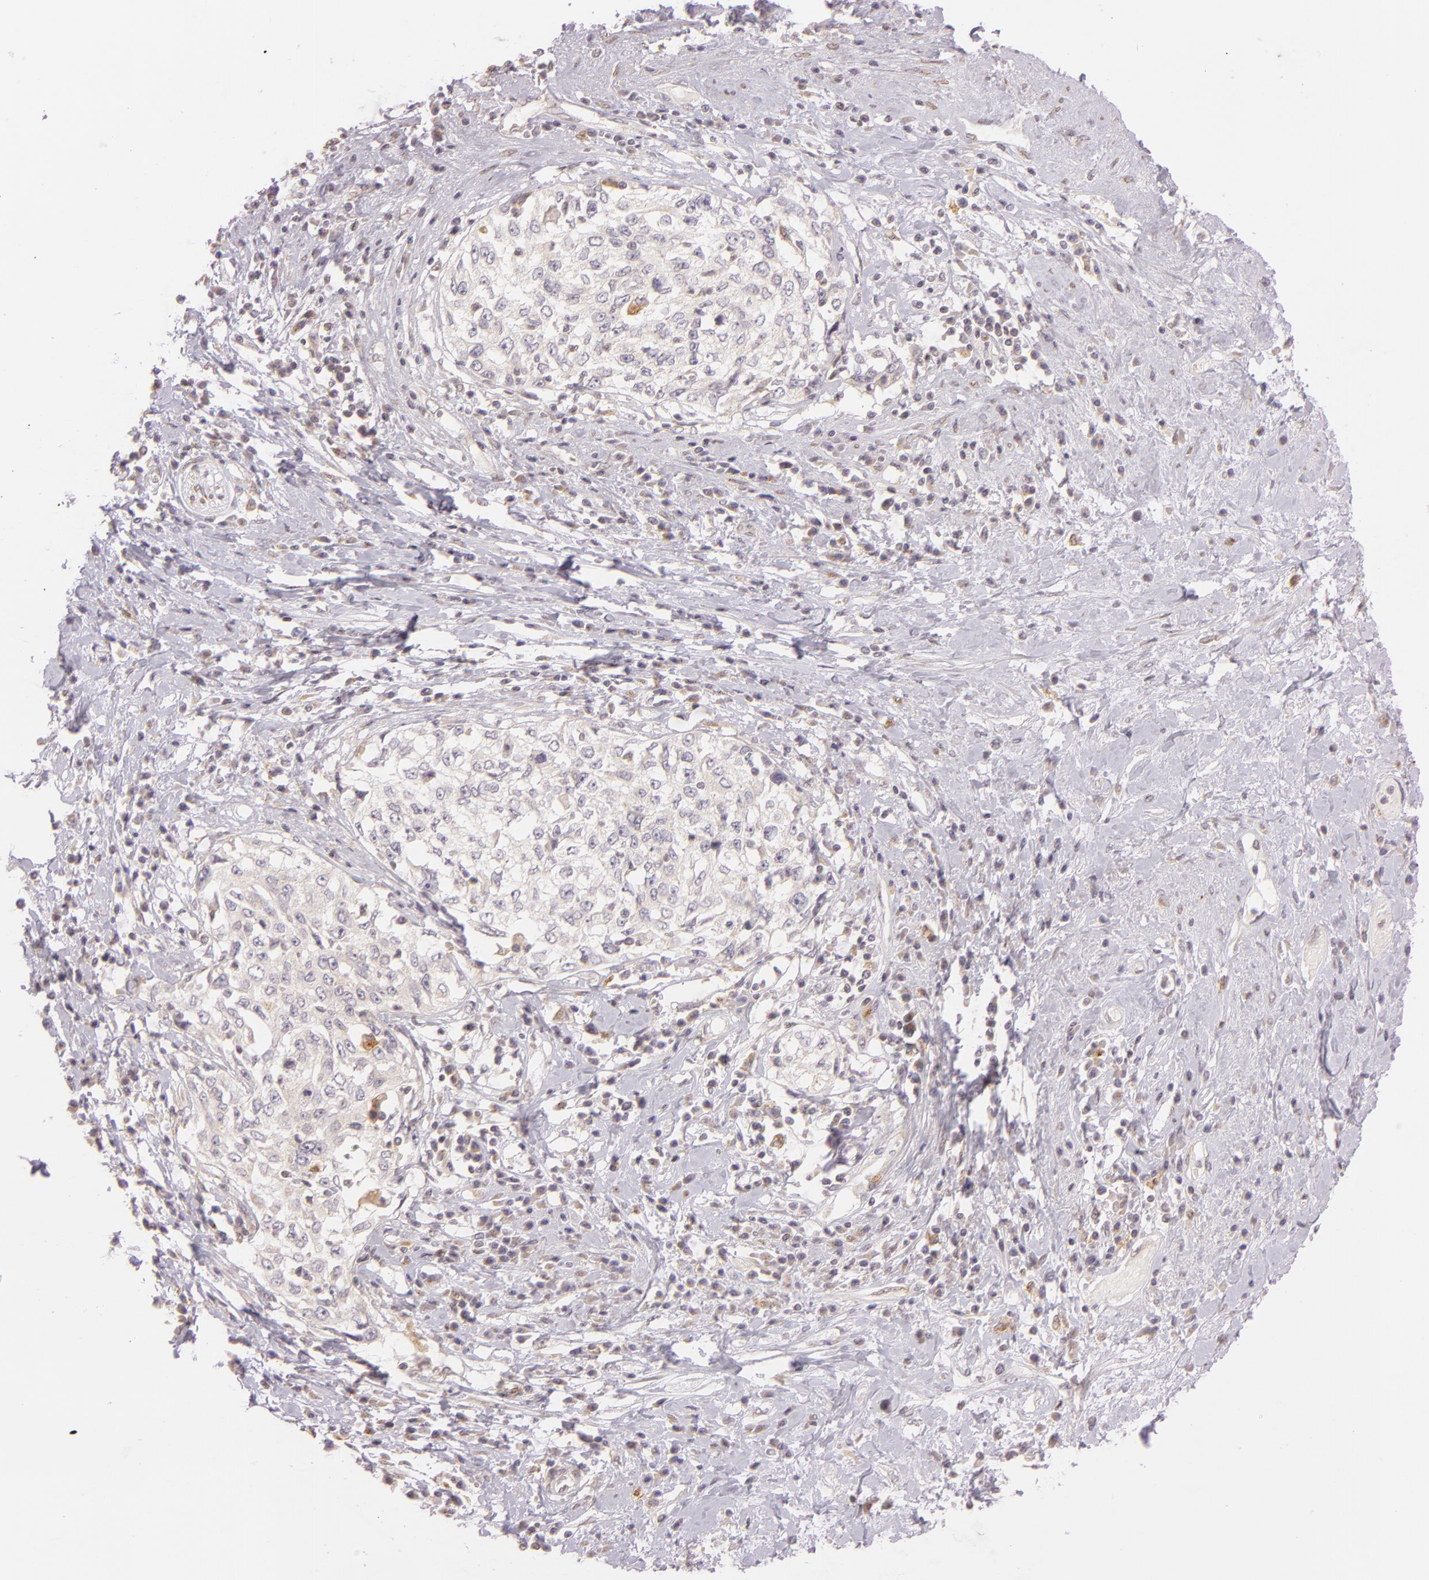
{"staining": {"intensity": "weak", "quantity": ">75%", "location": "cytoplasmic/membranous"}, "tissue": "cervical cancer", "cell_type": "Tumor cells", "image_type": "cancer", "snomed": [{"axis": "morphology", "description": "Squamous cell carcinoma, NOS"}, {"axis": "topography", "description": "Cervix"}], "caption": "Protein staining of cervical squamous cell carcinoma tissue reveals weak cytoplasmic/membranous staining in about >75% of tumor cells.", "gene": "LGMN", "patient": {"sex": "female", "age": 57}}